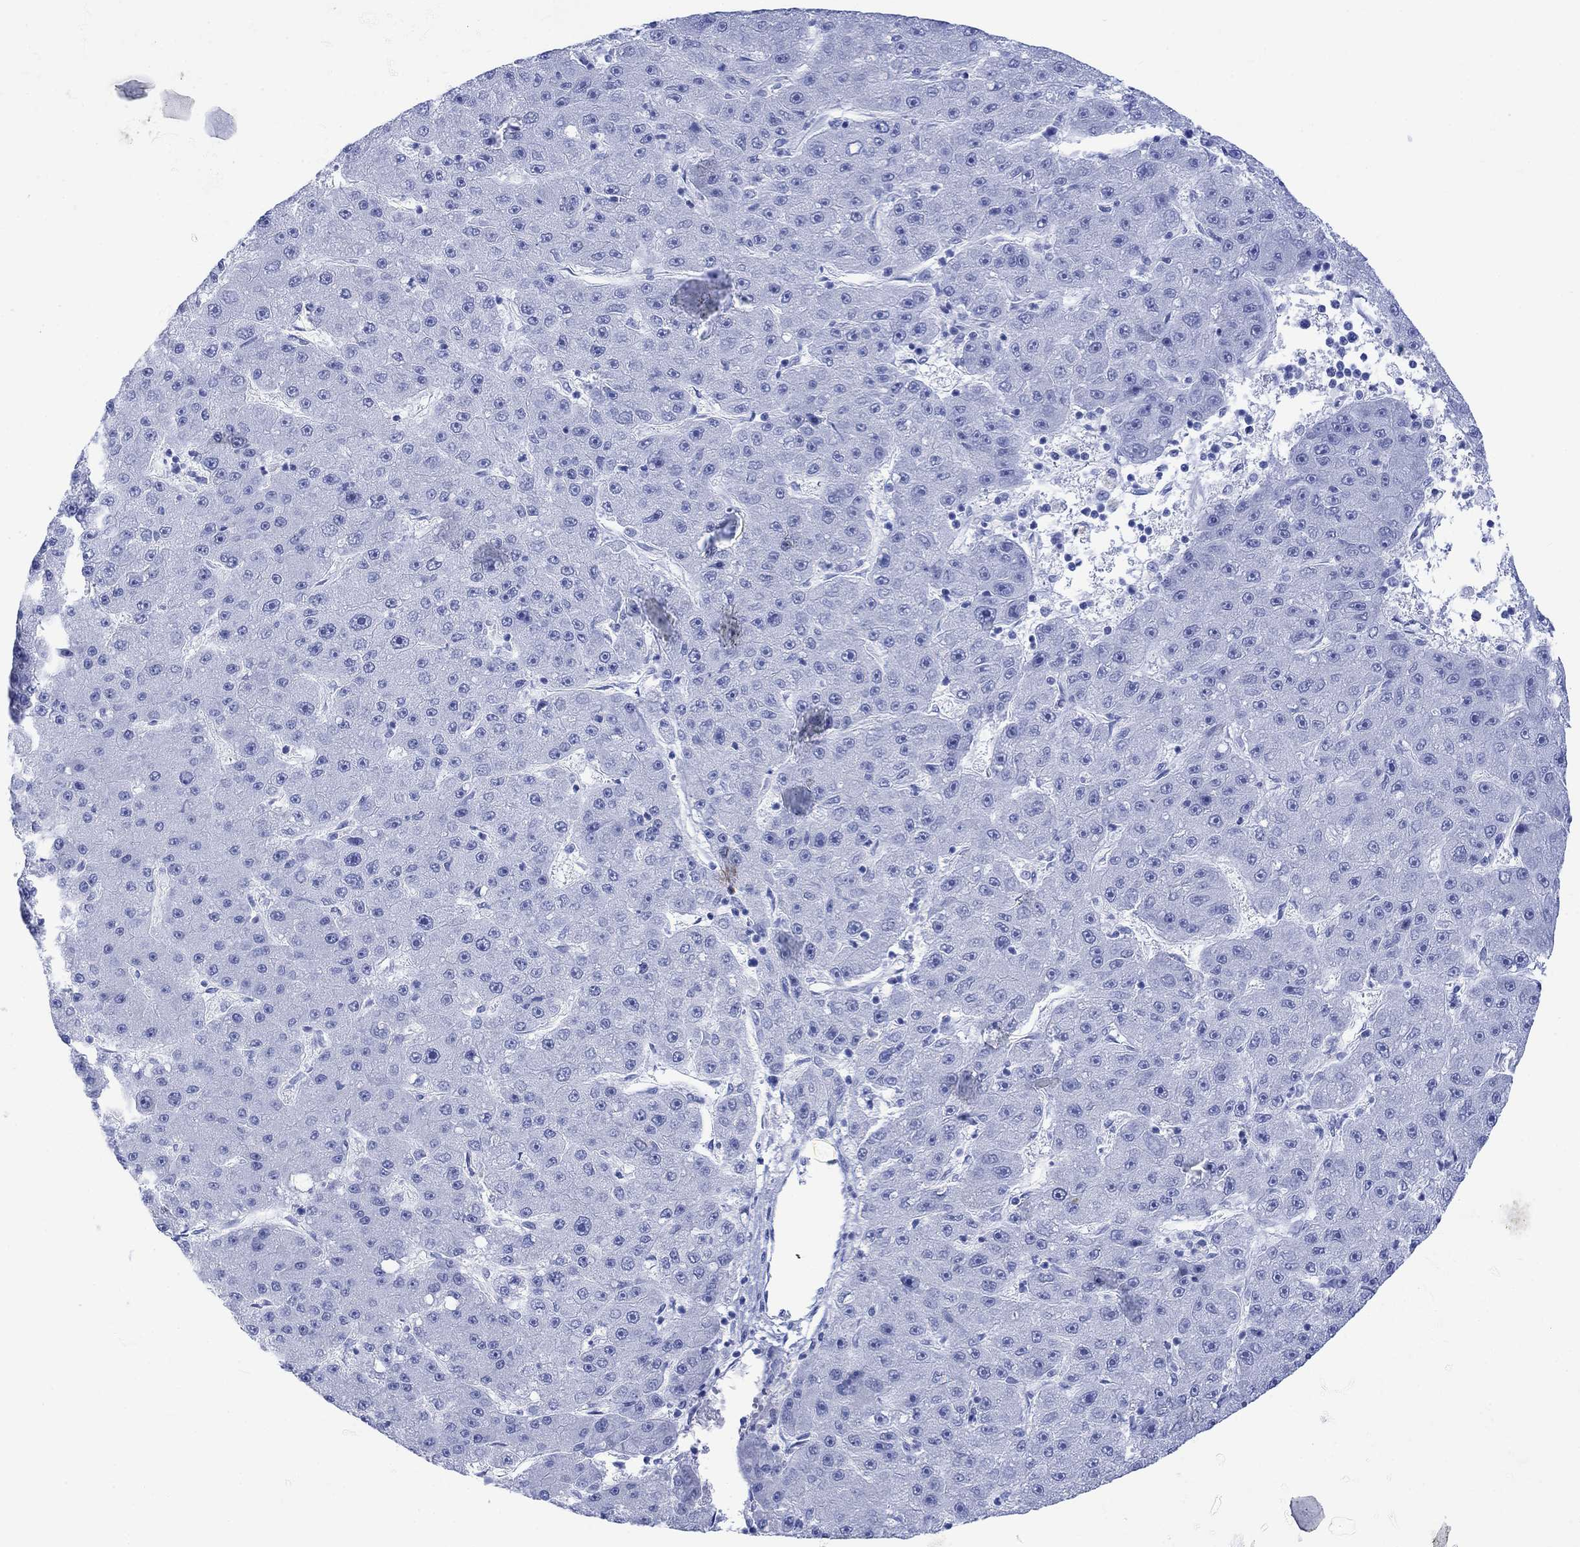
{"staining": {"intensity": "negative", "quantity": "none", "location": "none"}, "tissue": "liver cancer", "cell_type": "Tumor cells", "image_type": "cancer", "snomed": [{"axis": "morphology", "description": "Carcinoma, Hepatocellular, NOS"}, {"axis": "topography", "description": "Liver"}], "caption": "Tumor cells are negative for brown protein staining in hepatocellular carcinoma (liver).", "gene": "CELF4", "patient": {"sex": "male", "age": 67}}